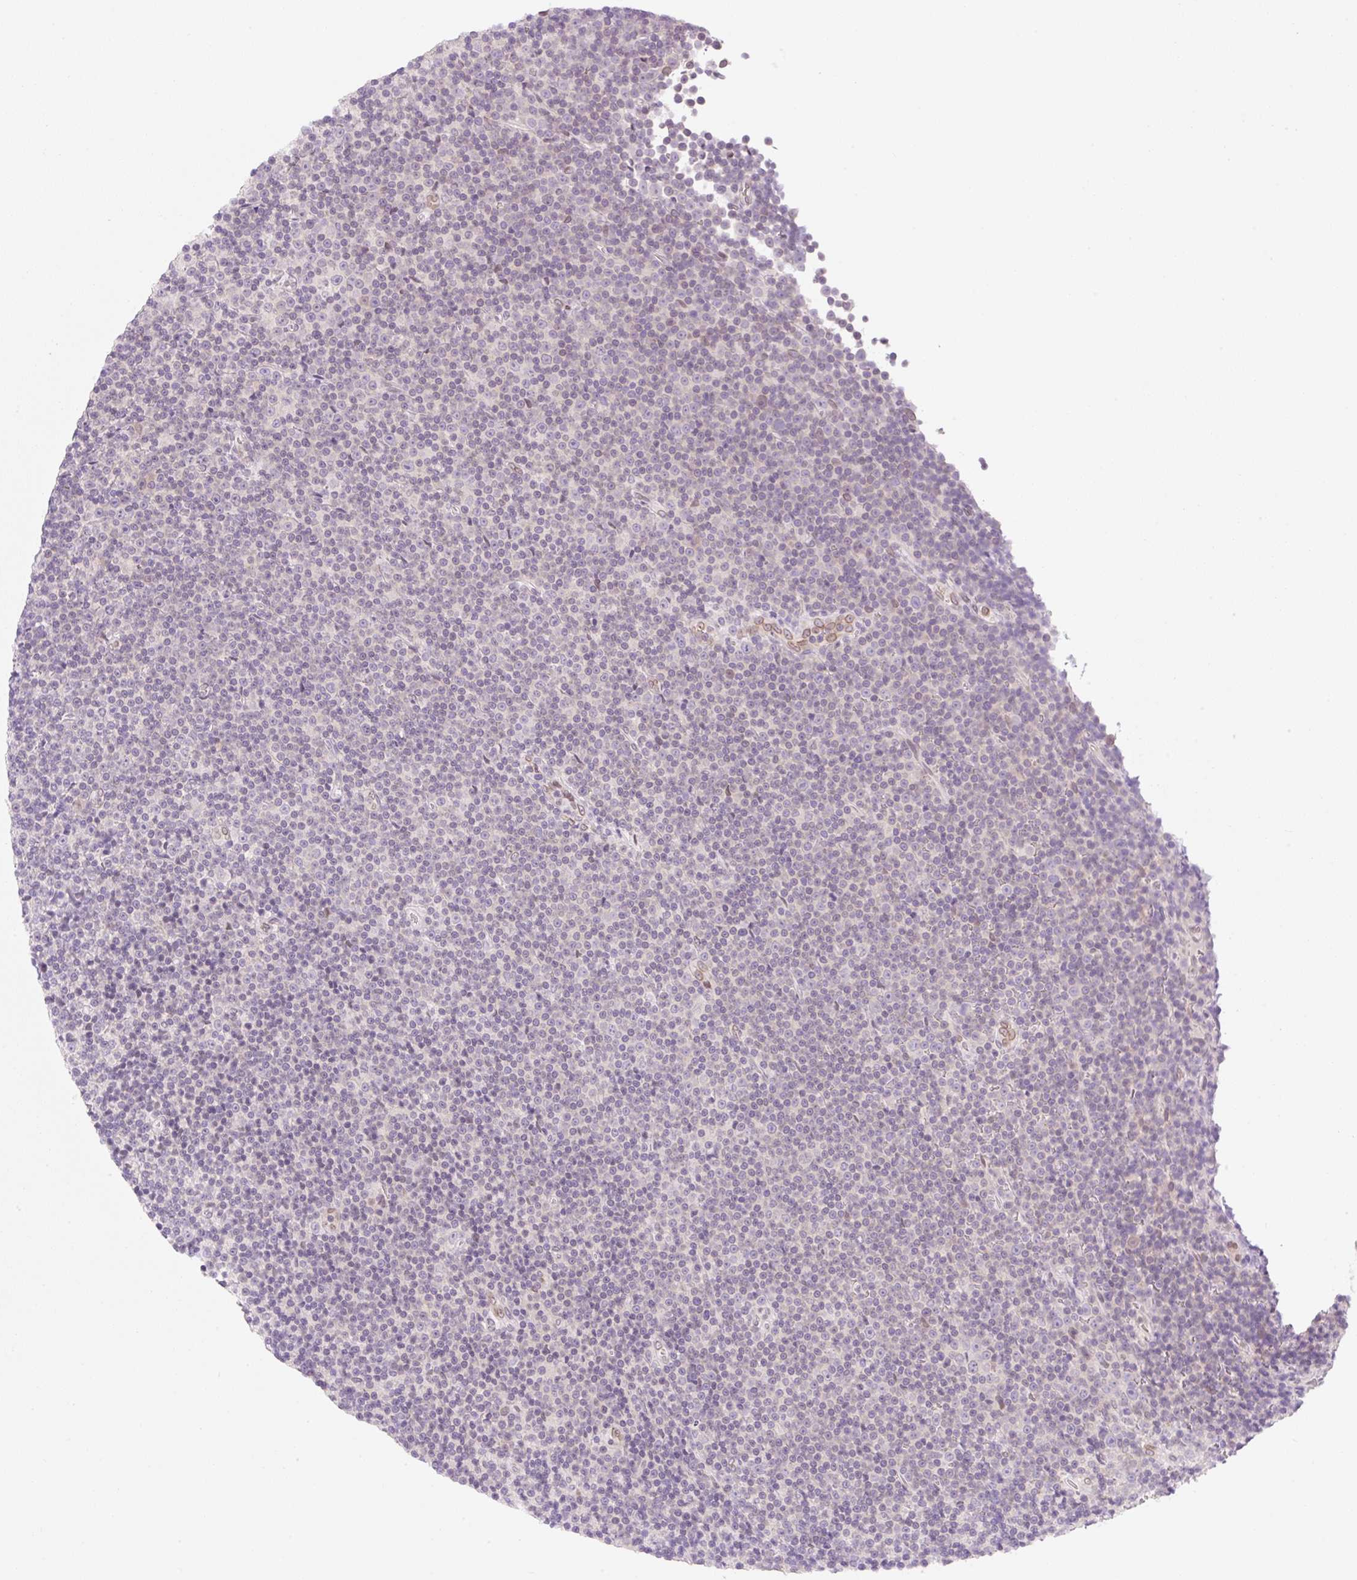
{"staining": {"intensity": "negative", "quantity": "none", "location": "none"}, "tissue": "lymphoma", "cell_type": "Tumor cells", "image_type": "cancer", "snomed": [{"axis": "morphology", "description": "Malignant lymphoma, non-Hodgkin's type, Low grade"}, {"axis": "topography", "description": "Lymph node"}], "caption": "Tumor cells show no significant positivity in lymphoma.", "gene": "SYNE3", "patient": {"sex": "female", "age": 67}}